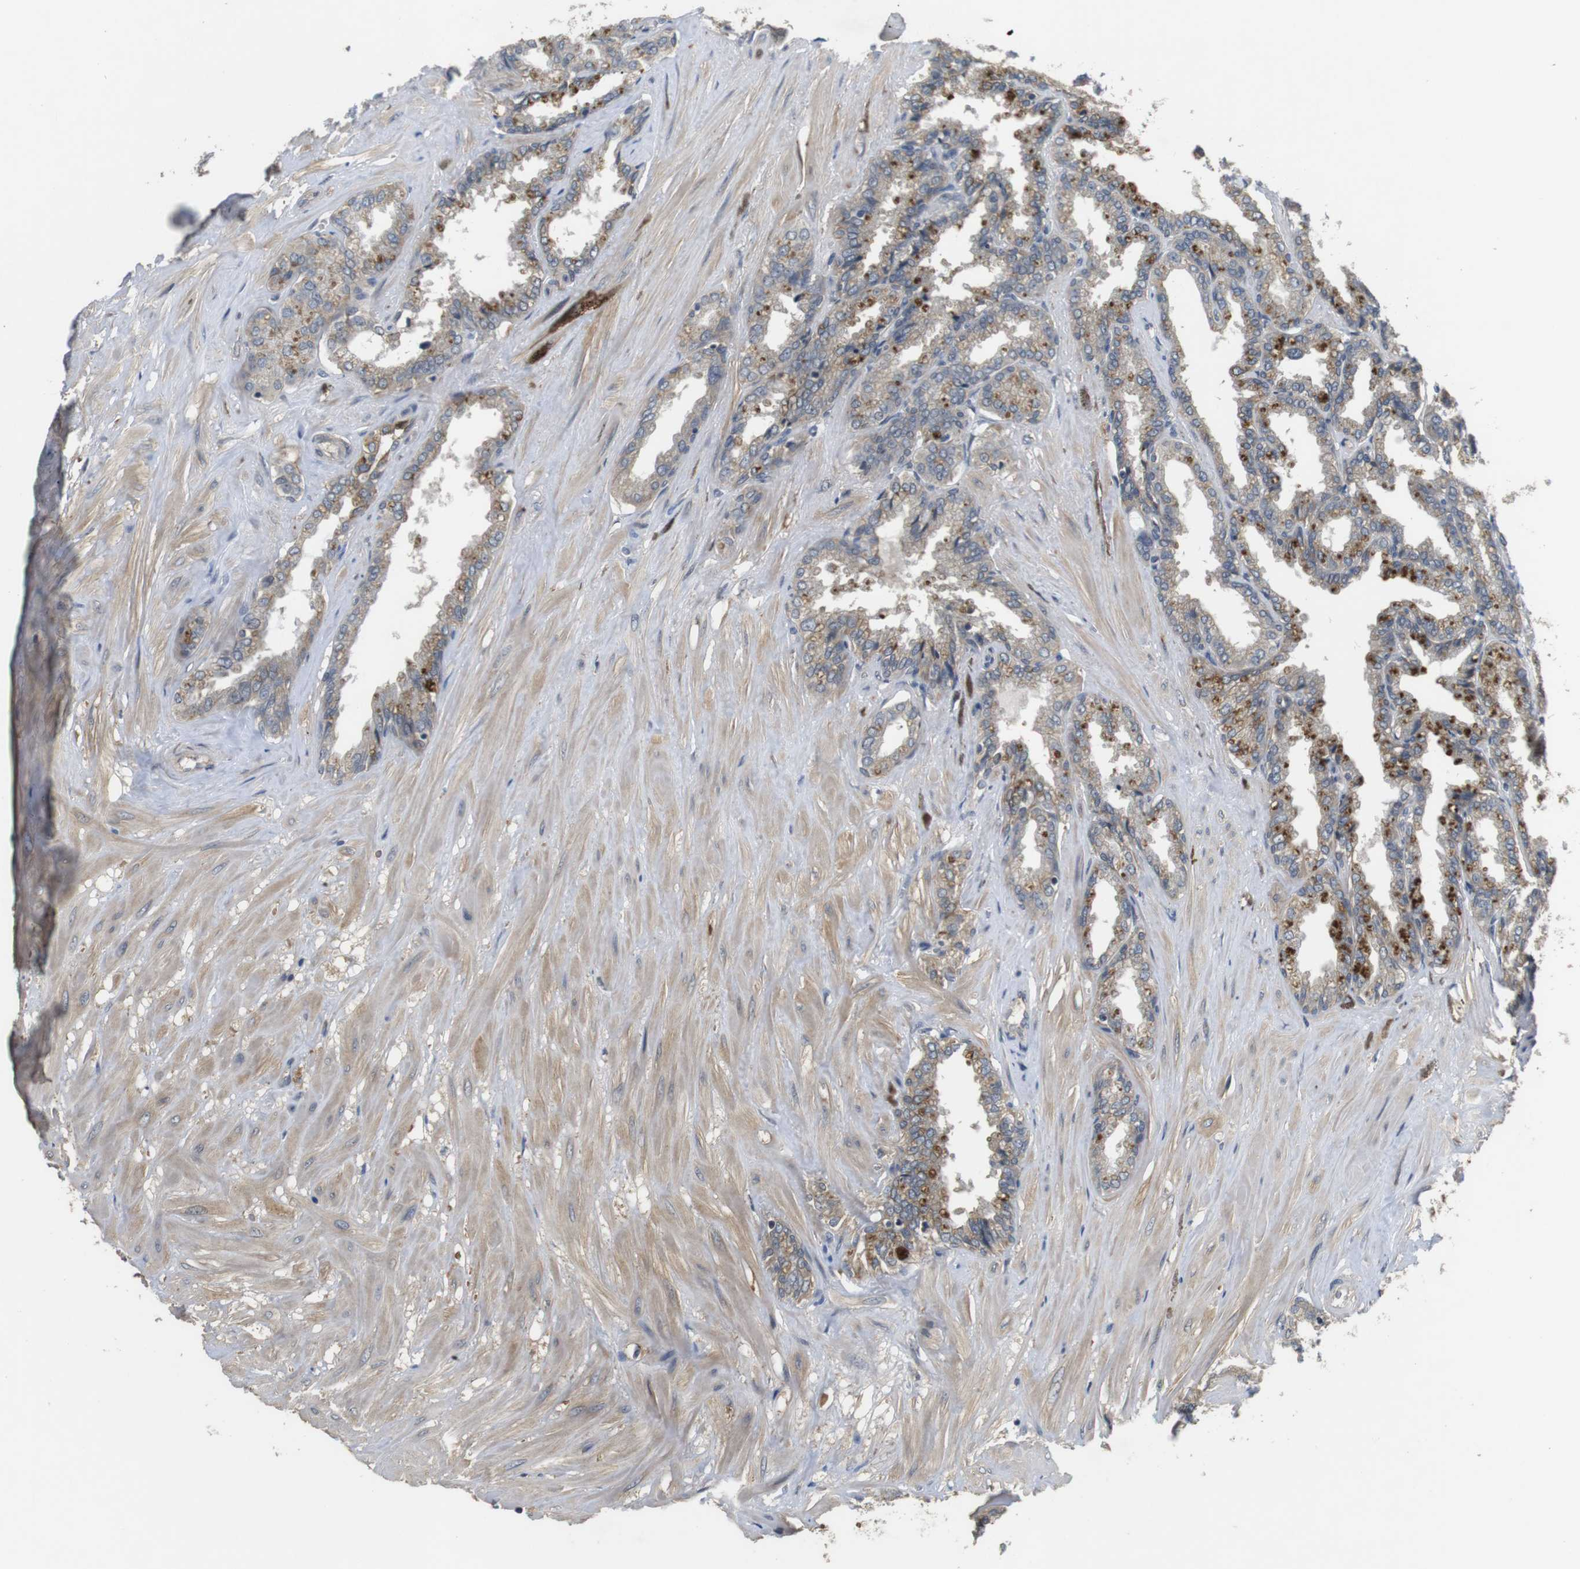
{"staining": {"intensity": "weak", "quantity": ">75%", "location": "cytoplasmic/membranous"}, "tissue": "seminal vesicle", "cell_type": "Glandular cells", "image_type": "normal", "snomed": [{"axis": "morphology", "description": "Normal tissue, NOS"}, {"axis": "topography", "description": "Seminal veicle"}], "caption": "Immunohistochemistry (IHC) (DAB) staining of normal seminal vesicle demonstrates weak cytoplasmic/membranous protein staining in approximately >75% of glandular cells. The protein of interest is stained brown, and the nuclei are stained in blue (DAB IHC with brightfield microscopy, high magnification).", "gene": "ADGRL3", "patient": {"sex": "male", "age": 46}}